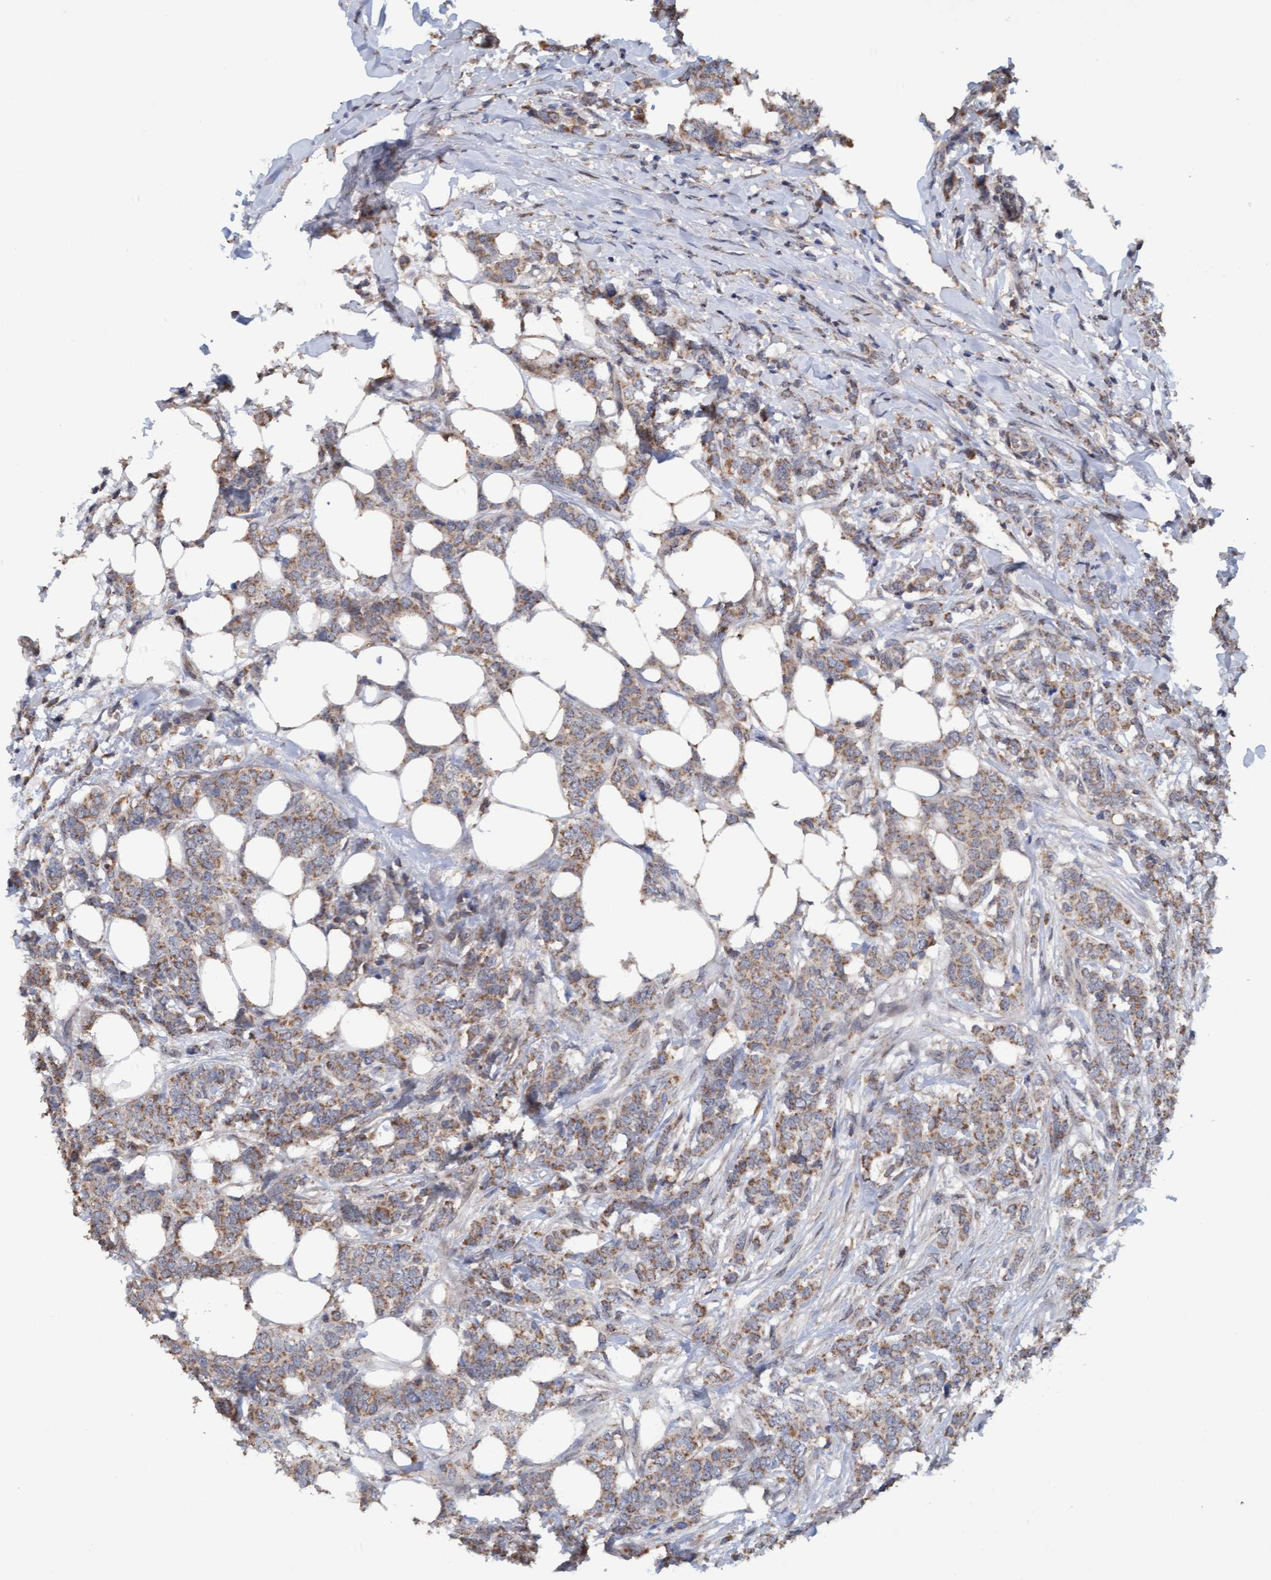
{"staining": {"intensity": "weak", "quantity": ">75%", "location": "cytoplasmic/membranous"}, "tissue": "breast cancer", "cell_type": "Tumor cells", "image_type": "cancer", "snomed": [{"axis": "morphology", "description": "Lobular carcinoma"}, {"axis": "topography", "description": "Skin"}, {"axis": "topography", "description": "Breast"}], "caption": "Immunohistochemical staining of human lobular carcinoma (breast) displays low levels of weak cytoplasmic/membranous positivity in about >75% of tumor cells.", "gene": "MGLL", "patient": {"sex": "female", "age": 46}}